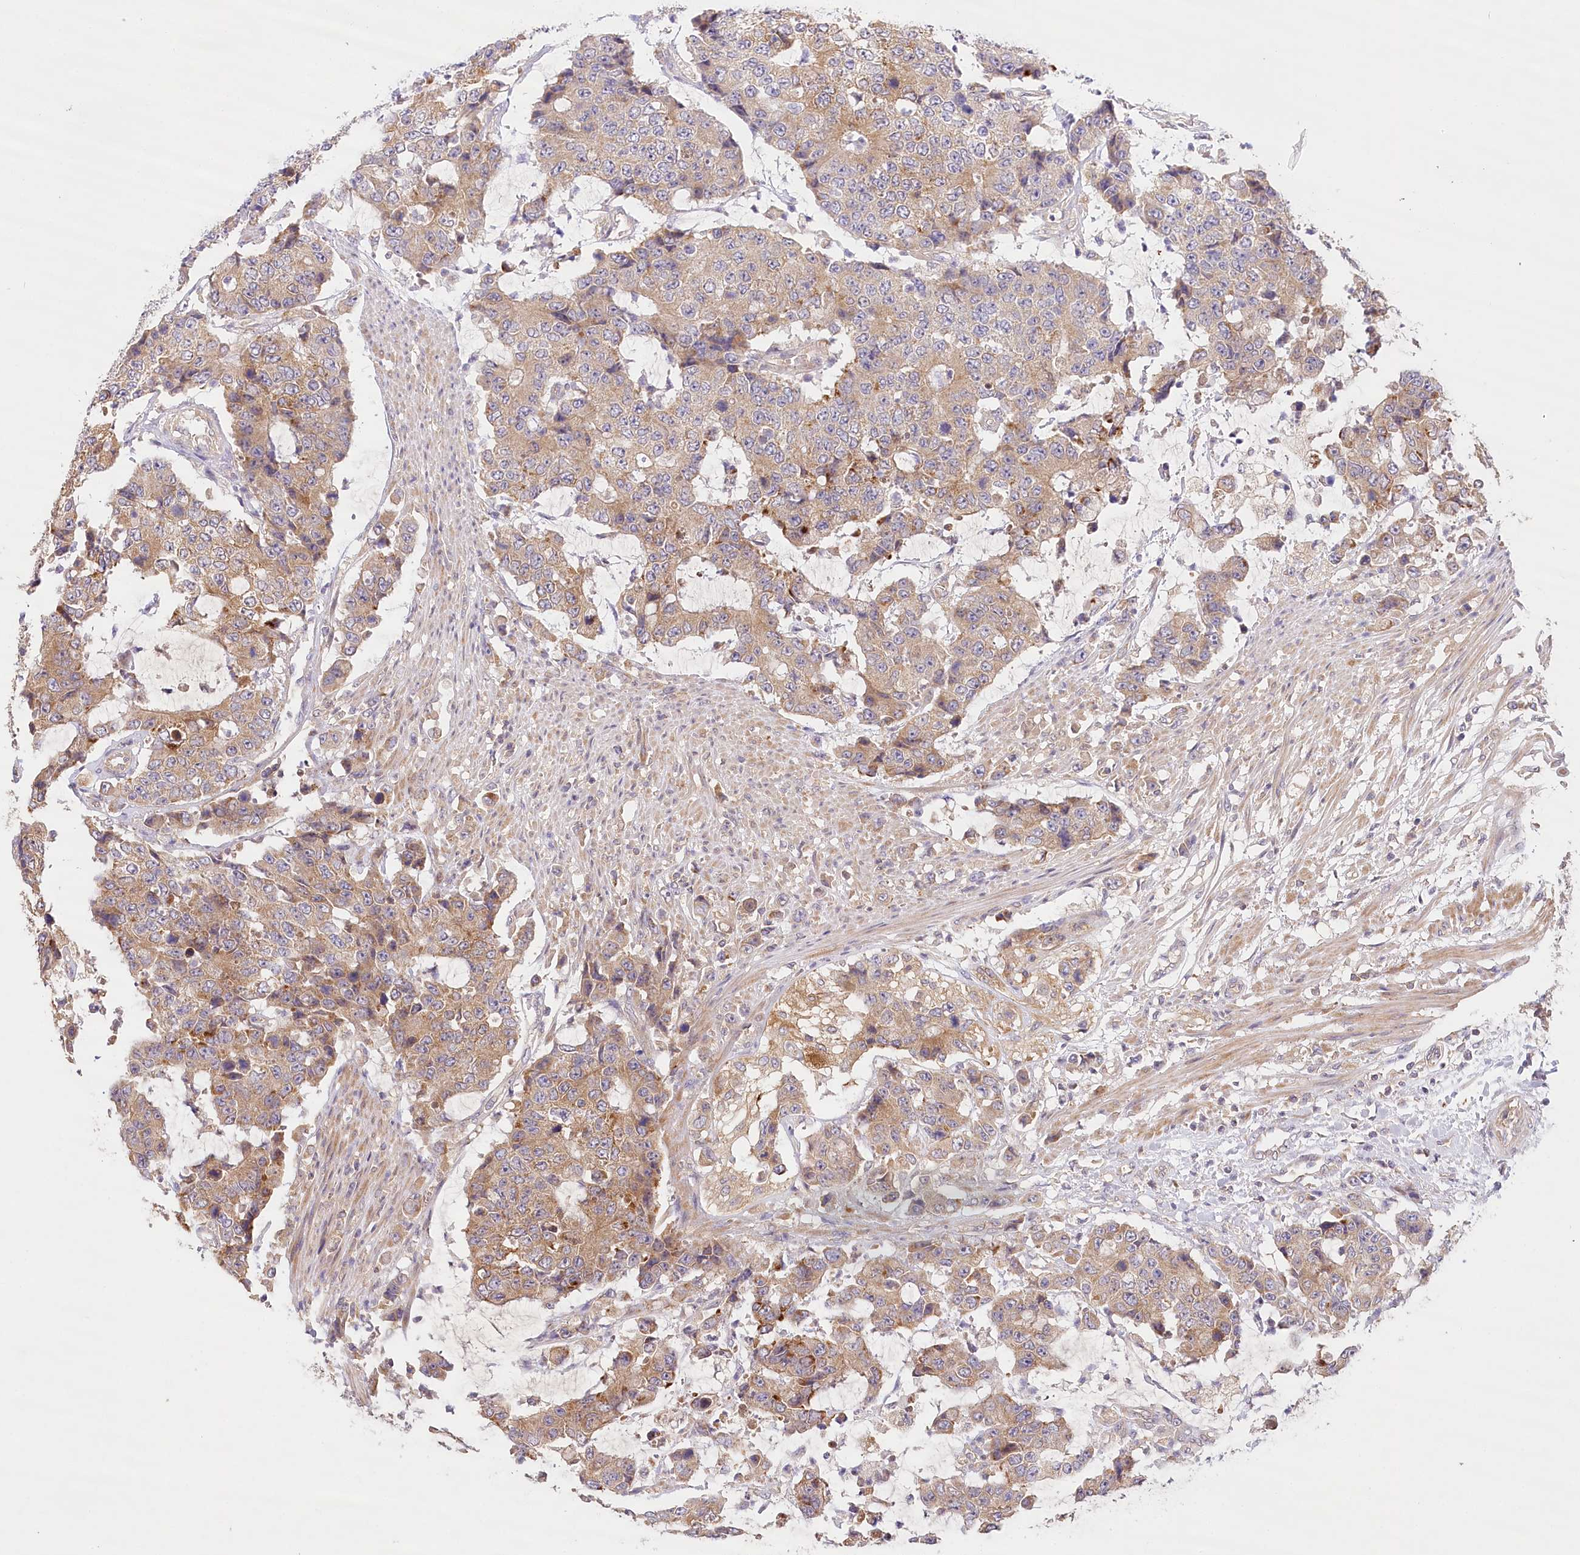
{"staining": {"intensity": "moderate", "quantity": ">75%", "location": "cytoplasmic/membranous"}, "tissue": "colorectal cancer", "cell_type": "Tumor cells", "image_type": "cancer", "snomed": [{"axis": "morphology", "description": "Adenocarcinoma, NOS"}, {"axis": "topography", "description": "Colon"}], "caption": "Human adenocarcinoma (colorectal) stained with a brown dye displays moderate cytoplasmic/membranous positive expression in about >75% of tumor cells.", "gene": "LSS", "patient": {"sex": "female", "age": 86}}